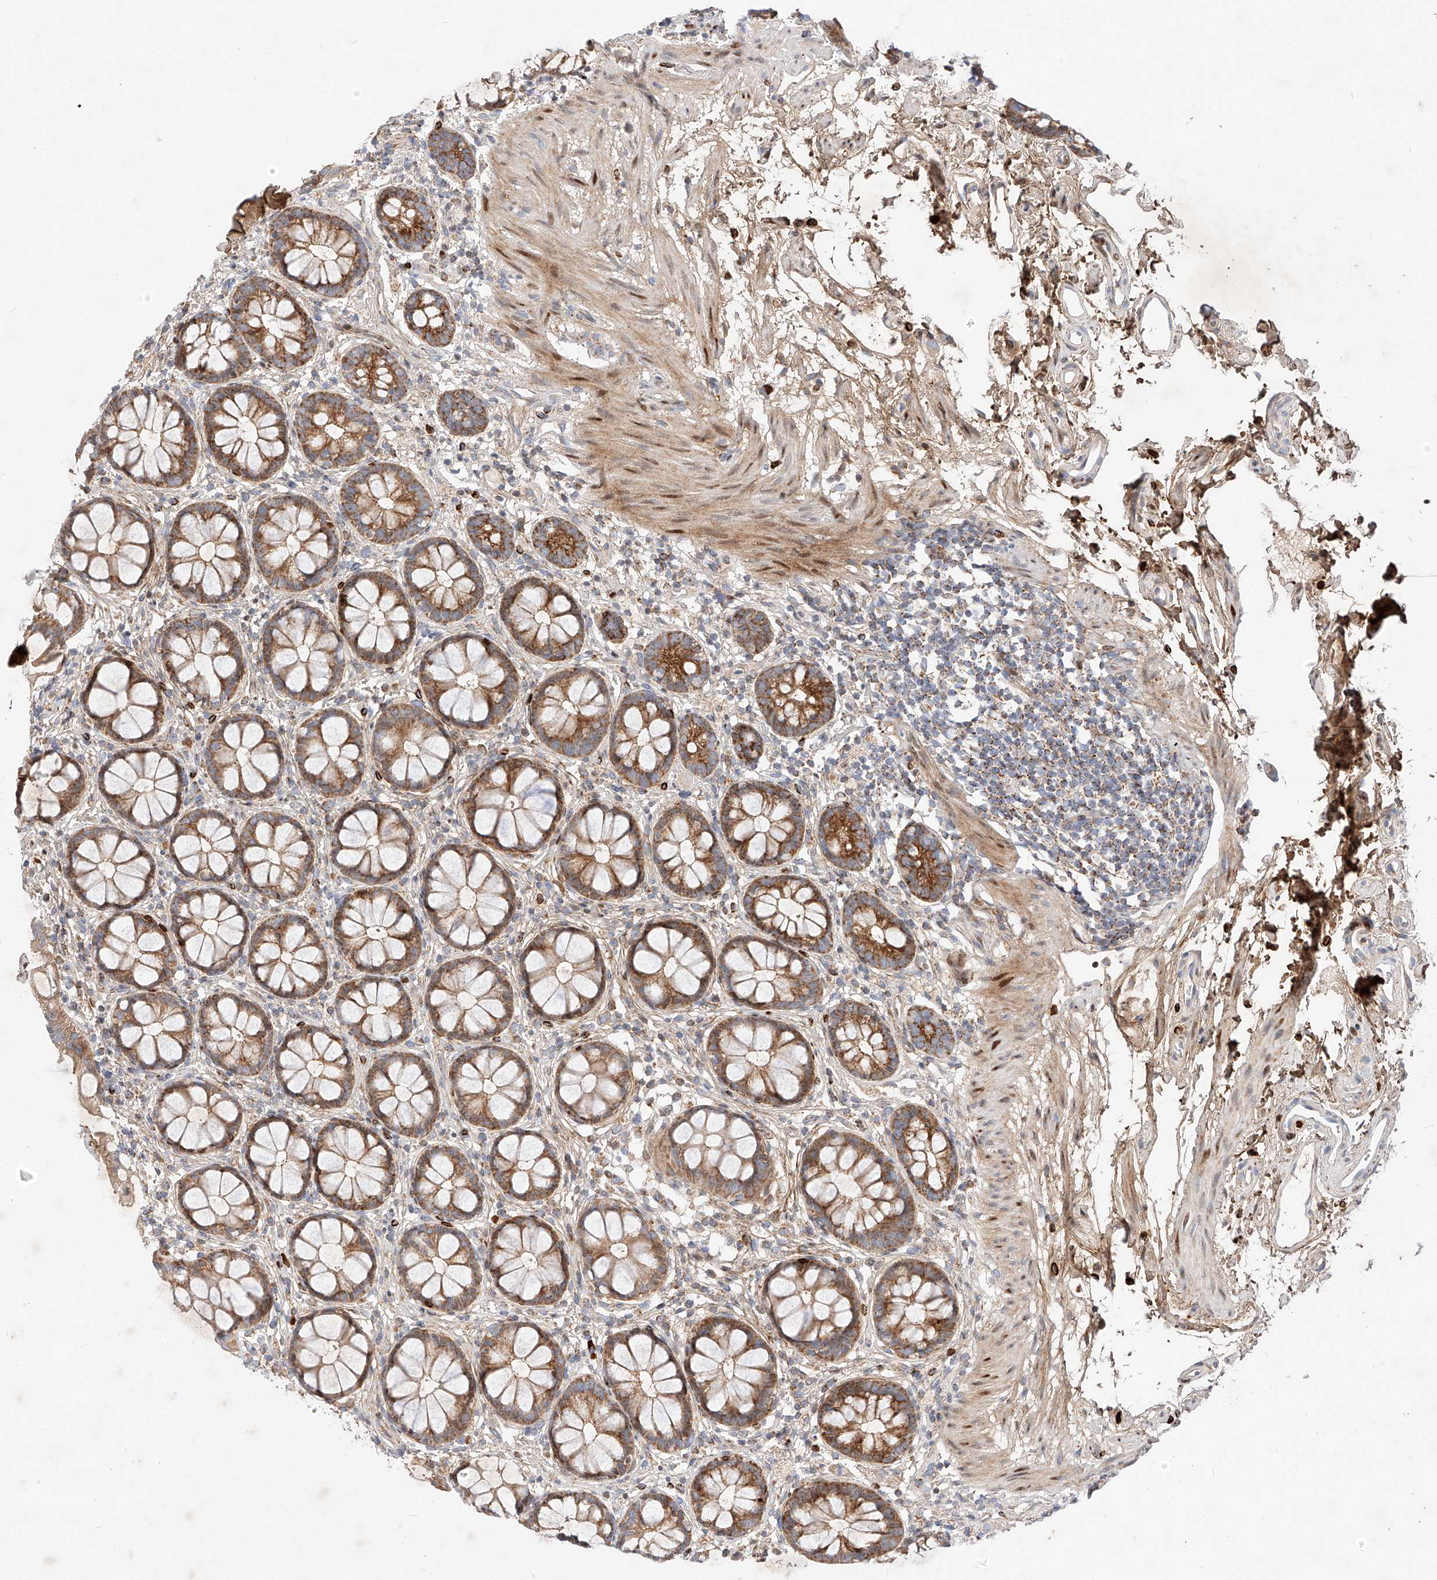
{"staining": {"intensity": "moderate", "quantity": ">75%", "location": "cytoplasmic/membranous"}, "tissue": "rectum", "cell_type": "Glandular cells", "image_type": "normal", "snomed": [{"axis": "morphology", "description": "Normal tissue, NOS"}, {"axis": "topography", "description": "Rectum"}], "caption": "DAB (3,3'-diaminobenzidine) immunohistochemical staining of benign human rectum shows moderate cytoplasmic/membranous protein expression in about >75% of glandular cells. (Stains: DAB (3,3'-diaminobenzidine) in brown, nuclei in blue, Microscopy: brightfield microscopy at high magnification).", "gene": "OSGEPL1", "patient": {"sex": "female", "age": 65}}